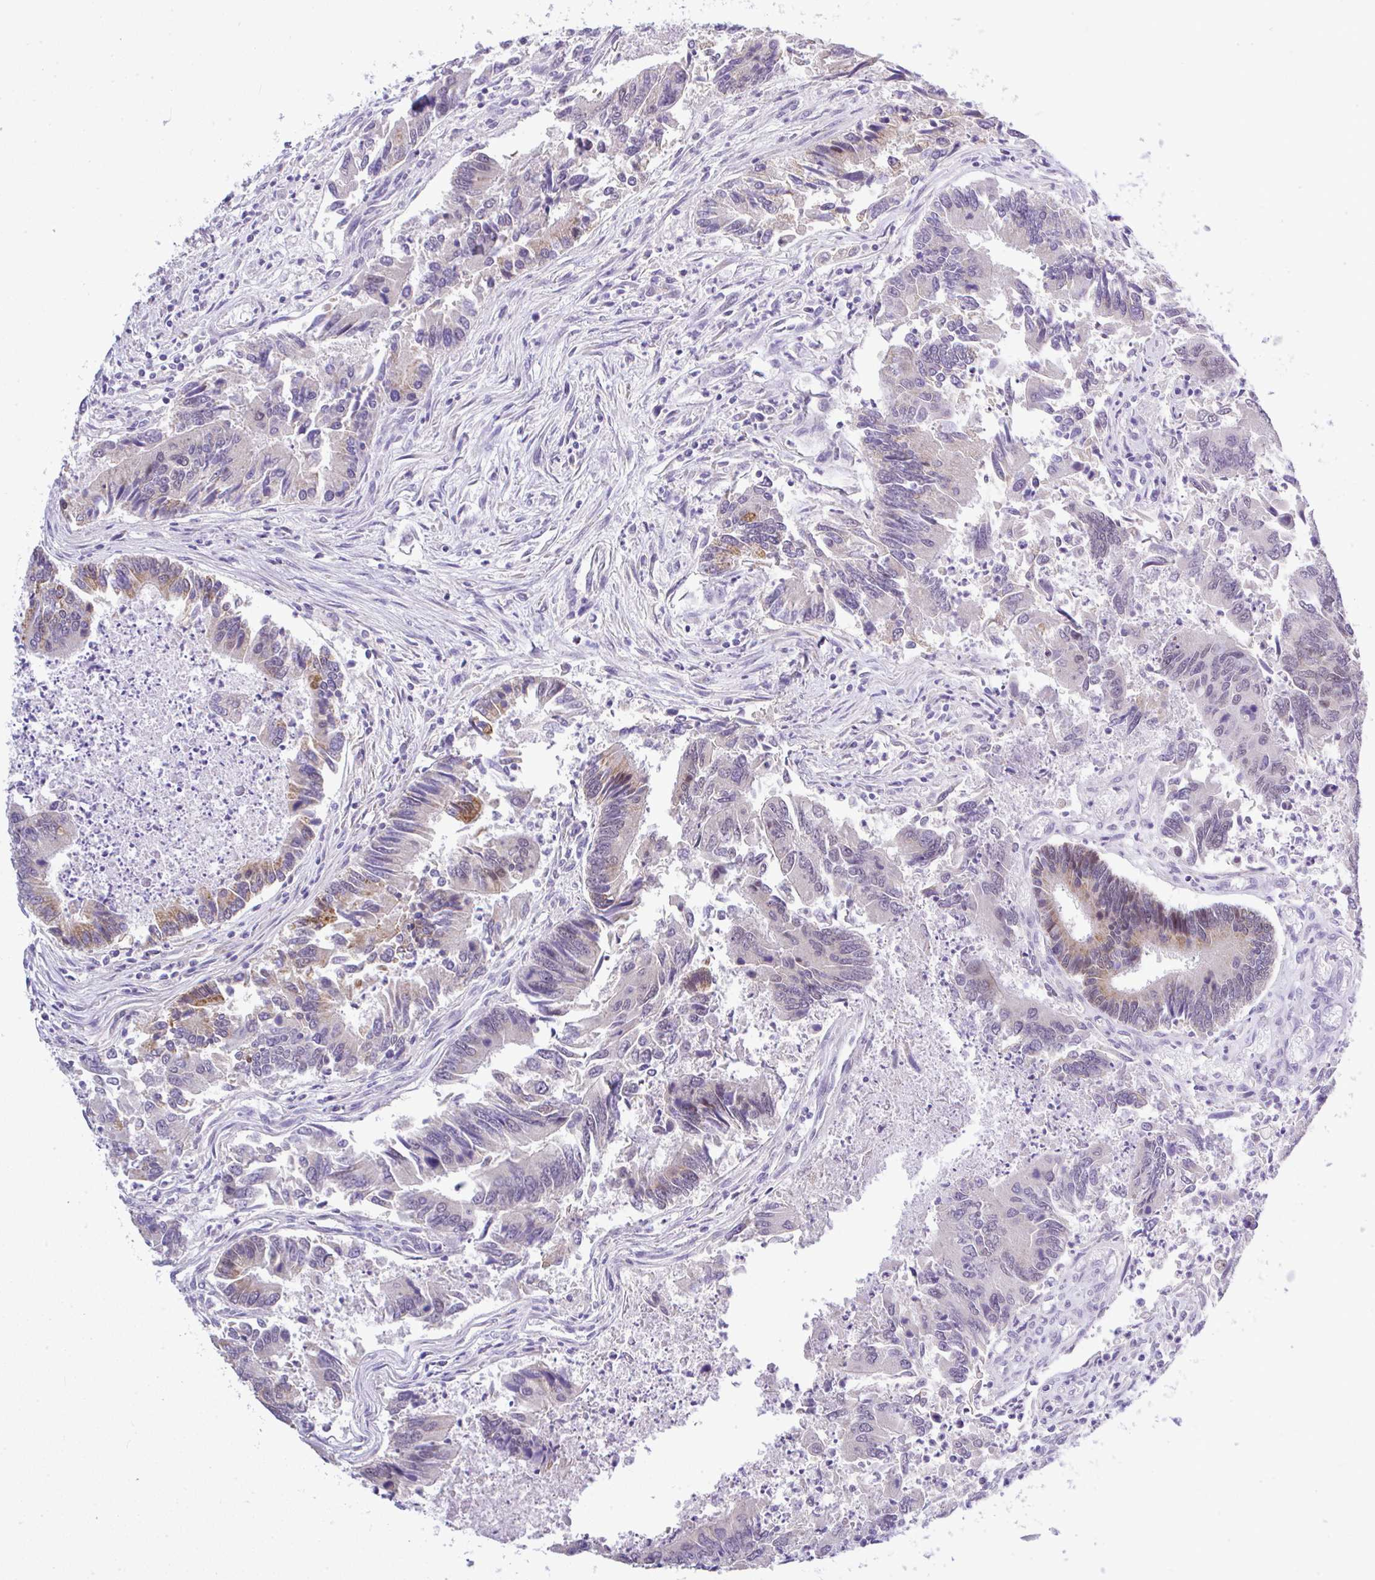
{"staining": {"intensity": "moderate", "quantity": "<25%", "location": "cytoplasmic/membranous"}, "tissue": "colorectal cancer", "cell_type": "Tumor cells", "image_type": "cancer", "snomed": [{"axis": "morphology", "description": "Adenocarcinoma, NOS"}, {"axis": "topography", "description": "Colon"}], "caption": "Protein expression analysis of adenocarcinoma (colorectal) reveals moderate cytoplasmic/membranous expression in about <25% of tumor cells.", "gene": "CTU1", "patient": {"sex": "female", "age": 67}}